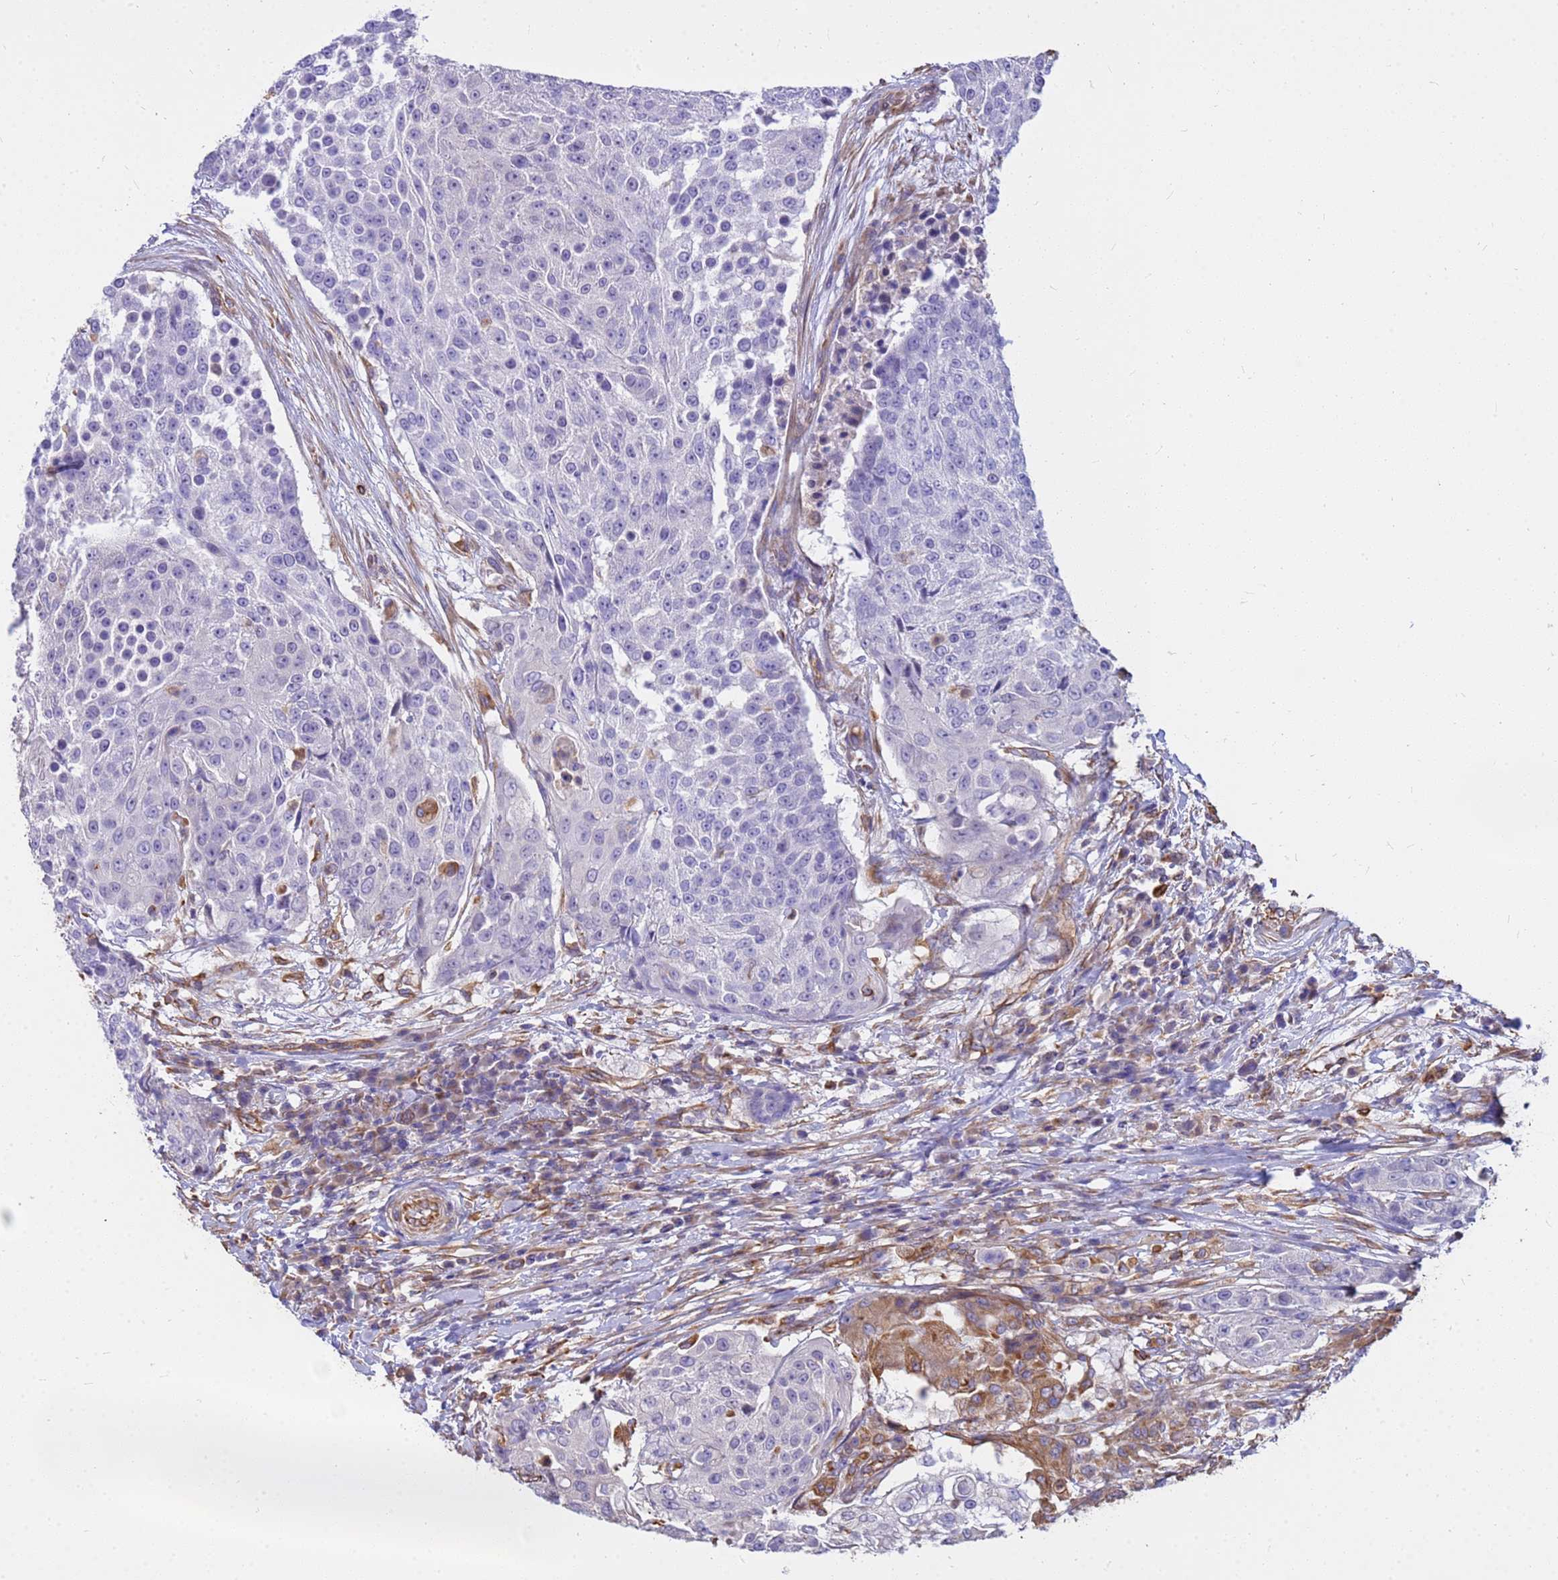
{"staining": {"intensity": "negative", "quantity": "none", "location": "none"}, "tissue": "urothelial cancer", "cell_type": "Tumor cells", "image_type": "cancer", "snomed": [{"axis": "morphology", "description": "Urothelial carcinoma, High grade"}, {"axis": "topography", "description": "Urinary bladder"}], "caption": "Photomicrograph shows no protein positivity in tumor cells of urothelial cancer tissue.", "gene": "TCEAL3", "patient": {"sex": "female", "age": 63}}